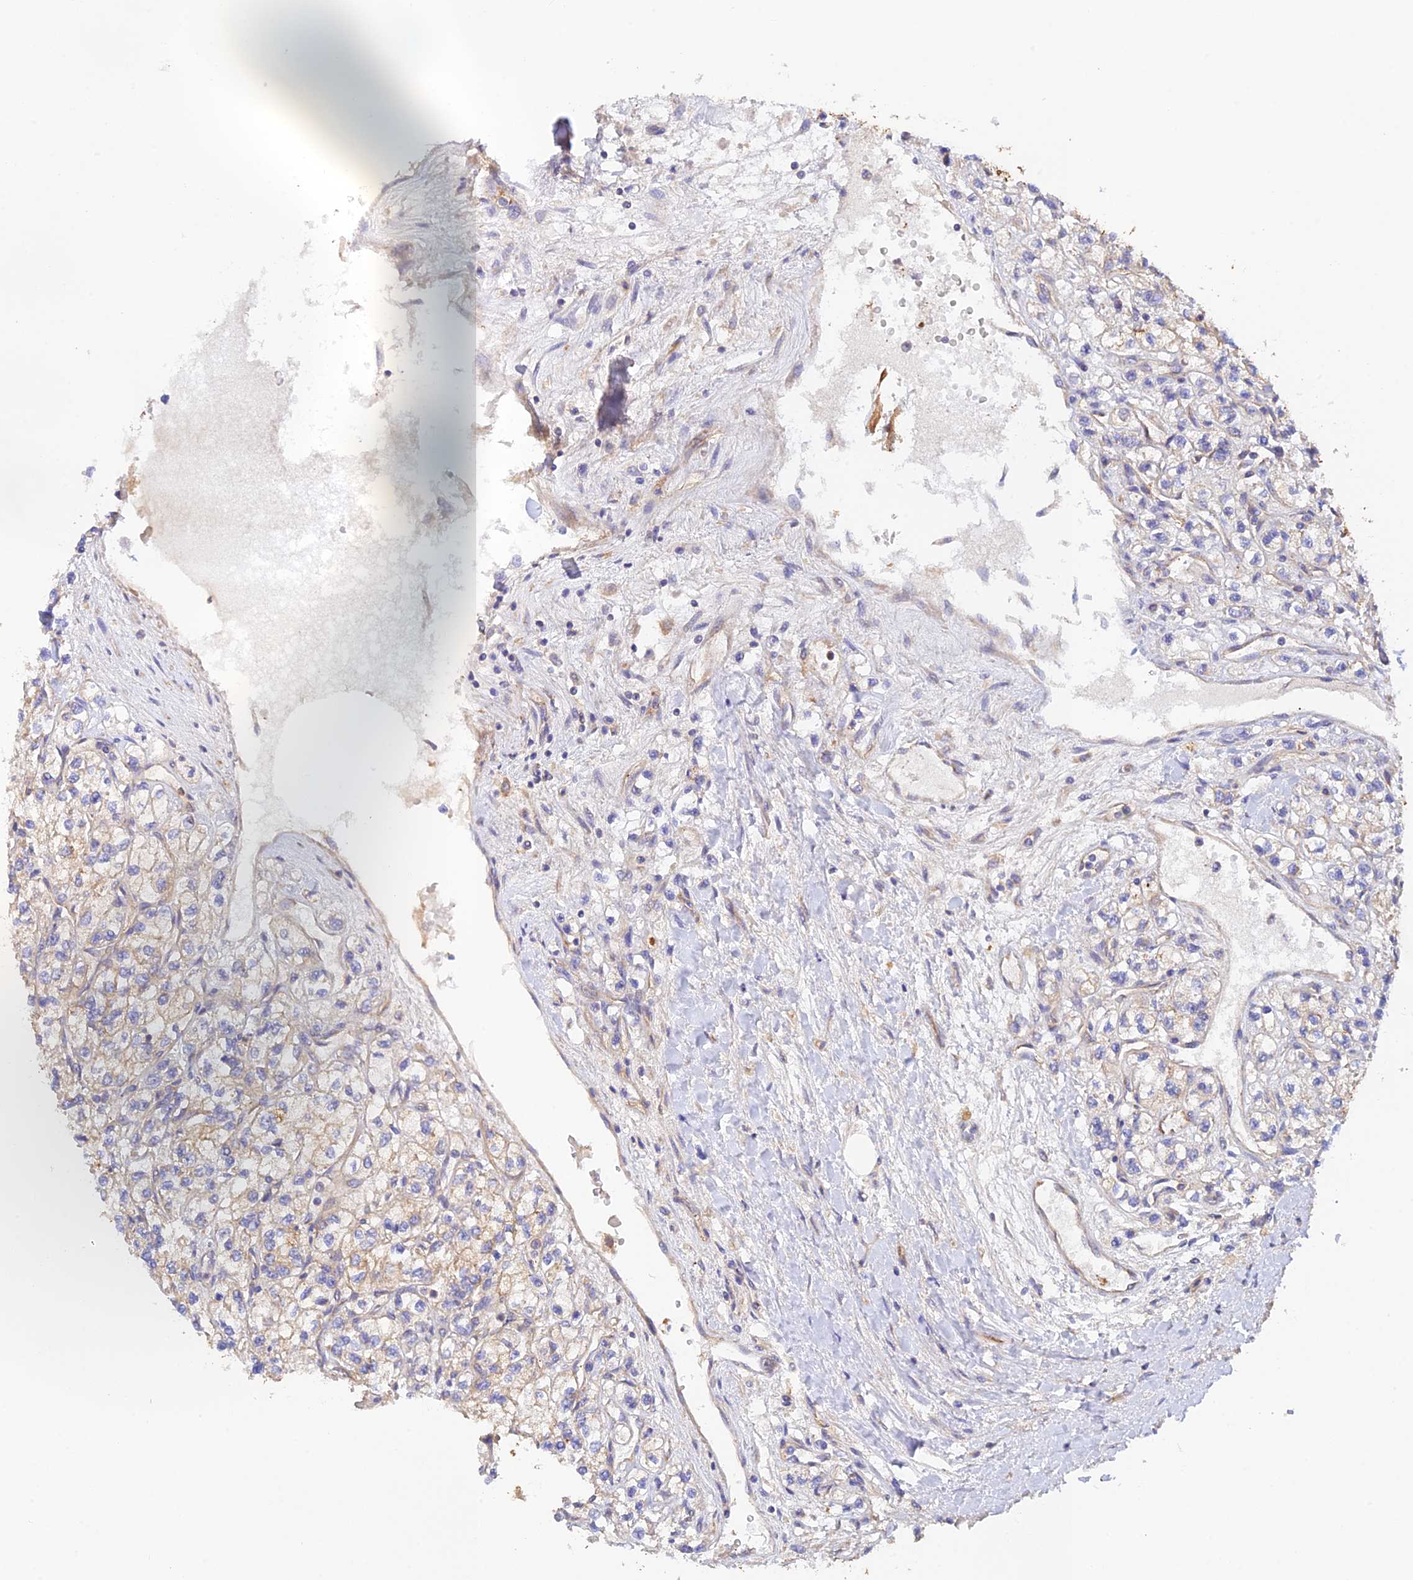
{"staining": {"intensity": "weak", "quantity": "25%-75%", "location": "cytoplasmic/membranous"}, "tissue": "renal cancer", "cell_type": "Tumor cells", "image_type": "cancer", "snomed": [{"axis": "morphology", "description": "Adenocarcinoma, NOS"}, {"axis": "topography", "description": "Kidney"}], "caption": "High-magnification brightfield microscopy of renal cancer (adenocarcinoma) stained with DAB (3,3'-diaminobenzidine) (brown) and counterstained with hematoxylin (blue). tumor cells exhibit weak cytoplasmic/membranous expression is appreciated in approximately25%-75% of cells.", "gene": "MYO9A", "patient": {"sex": "male", "age": 80}}